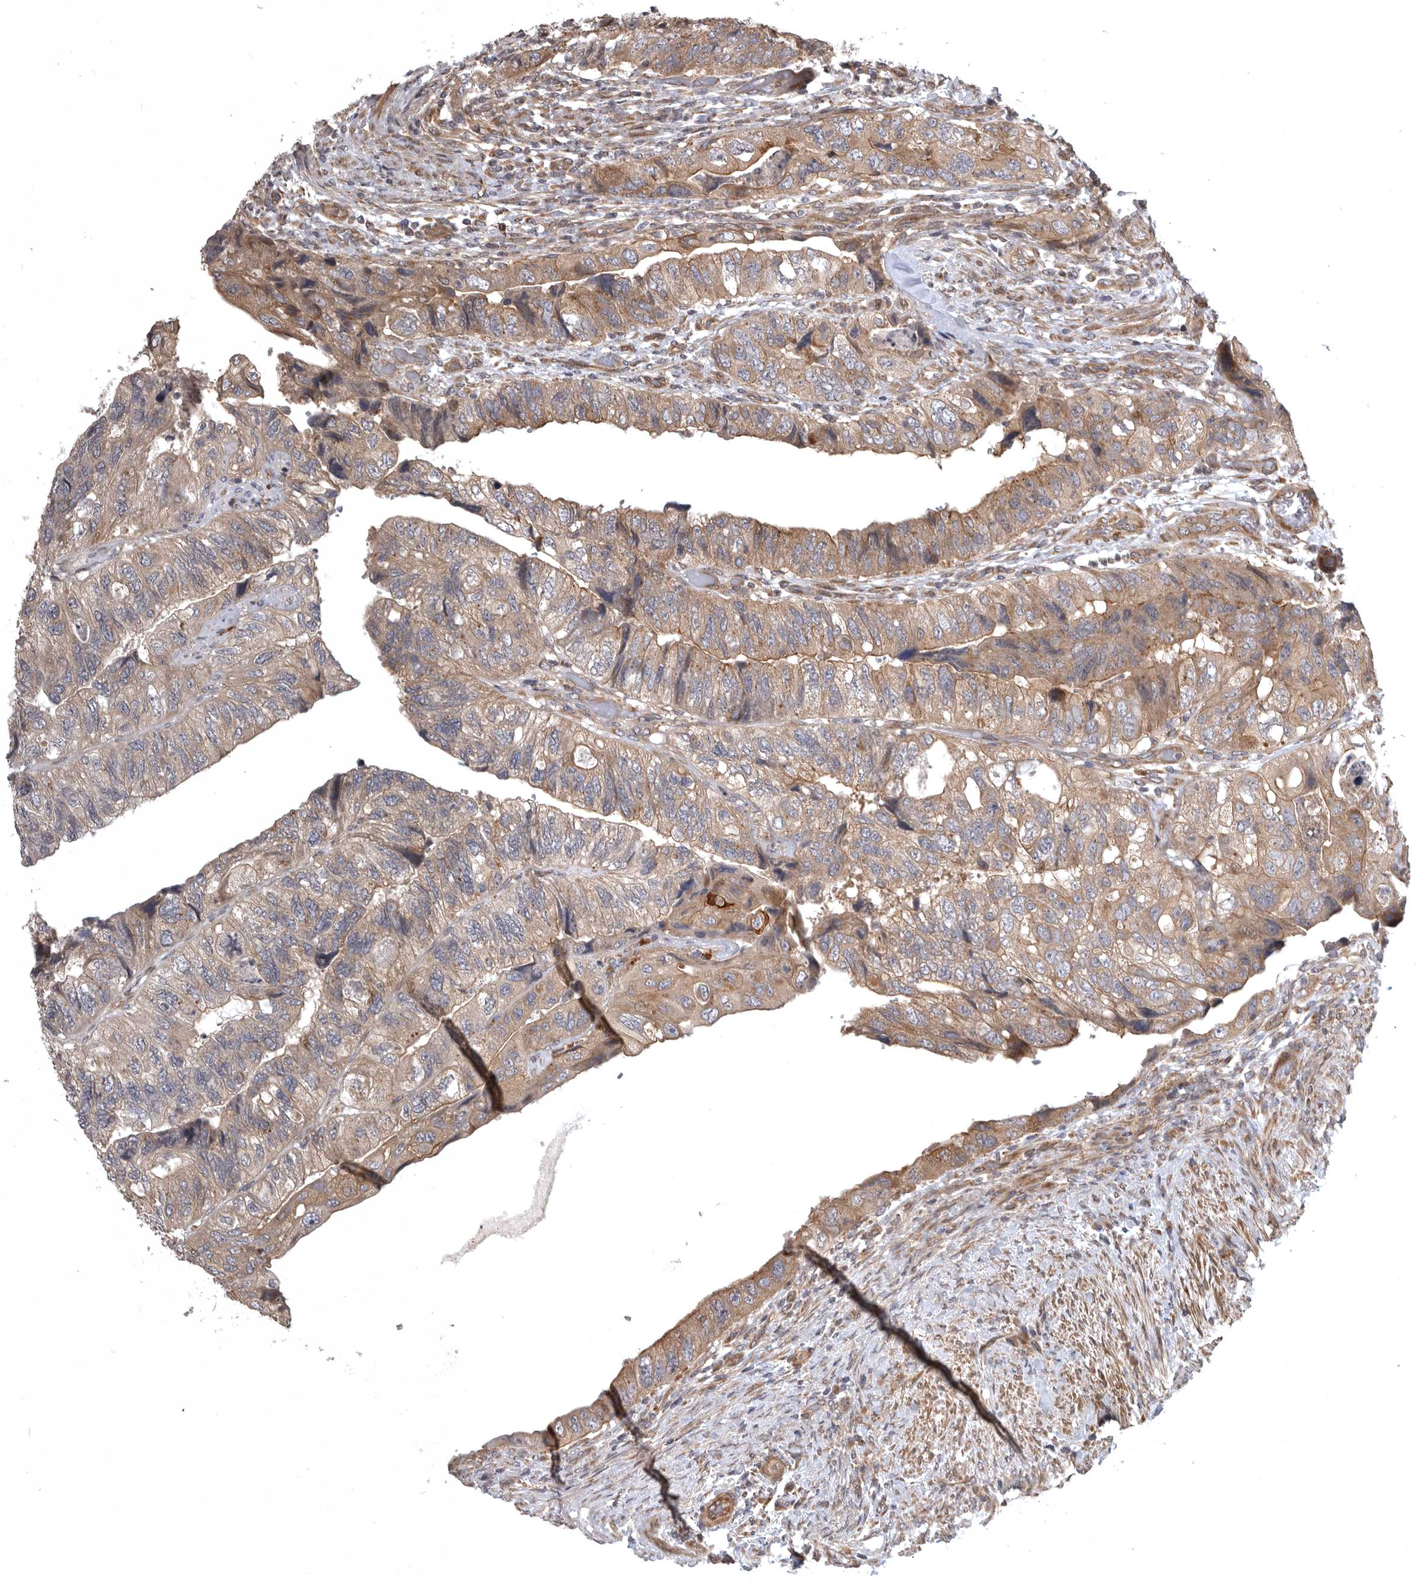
{"staining": {"intensity": "weak", "quantity": ">75%", "location": "cytoplasmic/membranous"}, "tissue": "colorectal cancer", "cell_type": "Tumor cells", "image_type": "cancer", "snomed": [{"axis": "morphology", "description": "Adenocarcinoma, NOS"}, {"axis": "topography", "description": "Rectum"}], "caption": "Colorectal cancer stained with IHC shows weak cytoplasmic/membranous staining in approximately >75% of tumor cells. (Stains: DAB in brown, nuclei in blue, Microscopy: brightfield microscopy at high magnification).", "gene": "CUEDC1", "patient": {"sex": "male", "age": 63}}